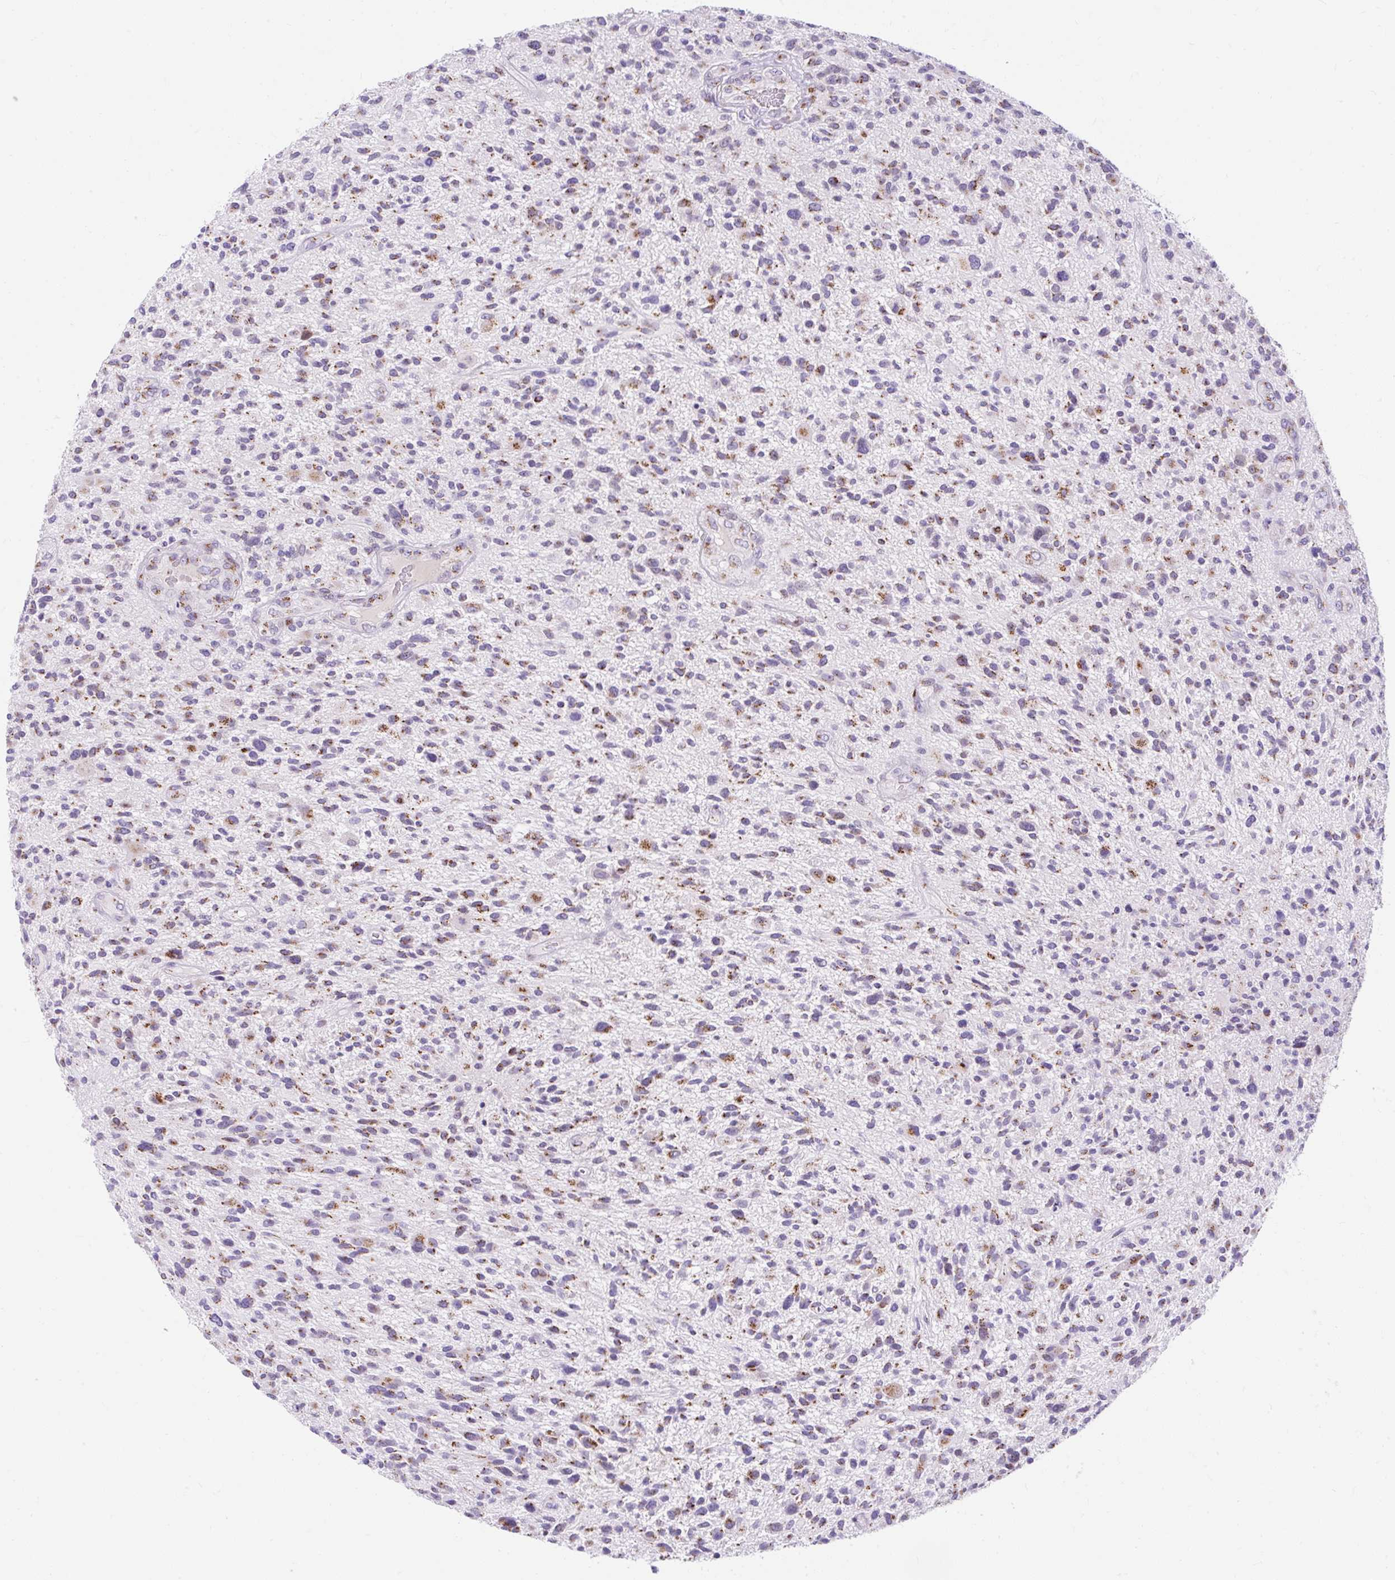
{"staining": {"intensity": "moderate", "quantity": "25%-75%", "location": "cytoplasmic/membranous"}, "tissue": "glioma", "cell_type": "Tumor cells", "image_type": "cancer", "snomed": [{"axis": "morphology", "description": "Glioma, malignant, High grade"}, {"axis": "topography", "description": "Brain"}], "caption": "Brown immunohistochemical staining in malignant high-grade glioma displays moderate cytoplasmic/membranous staining in approximately 25%-75% of tumor cells. The staining is performed using DAB (3,3'-diaminobenzidine) brown chromogen to label protein expression. The nuclei are counter-stained blue using hematoxylin.", "gene": "GOLGA8A", "patient": {"sex": "male", "age": 47}}